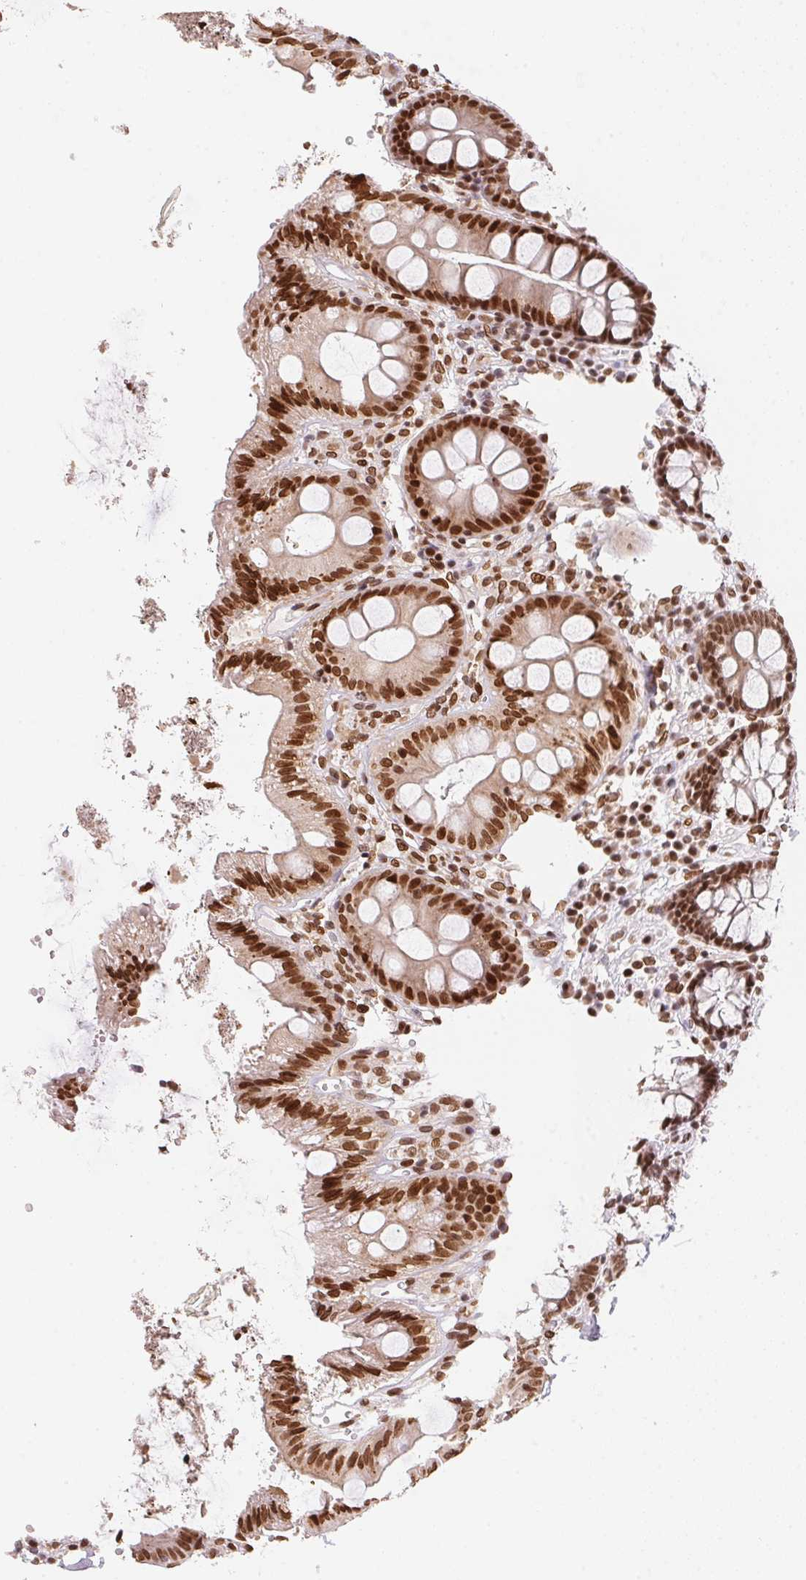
{"staining": {"intensity": "moderate", "quantity": ">75%", "location": "nuclear"}, "tissue": "colon", "cell_type": "Endothelial cells", "image_type": "normal", "snomed": [{"axis": "morphology", "description": "Normal tissue, NOS"}, {"axis": "topography", "description": "Colon"}], "caption": "Human colon stained with a brown dye demonstrates moderate nuclear positive expression in about >75% of endothelial cells.", "gene": "SAP30BP", "patient": {"sex": "male", "age": 84}}